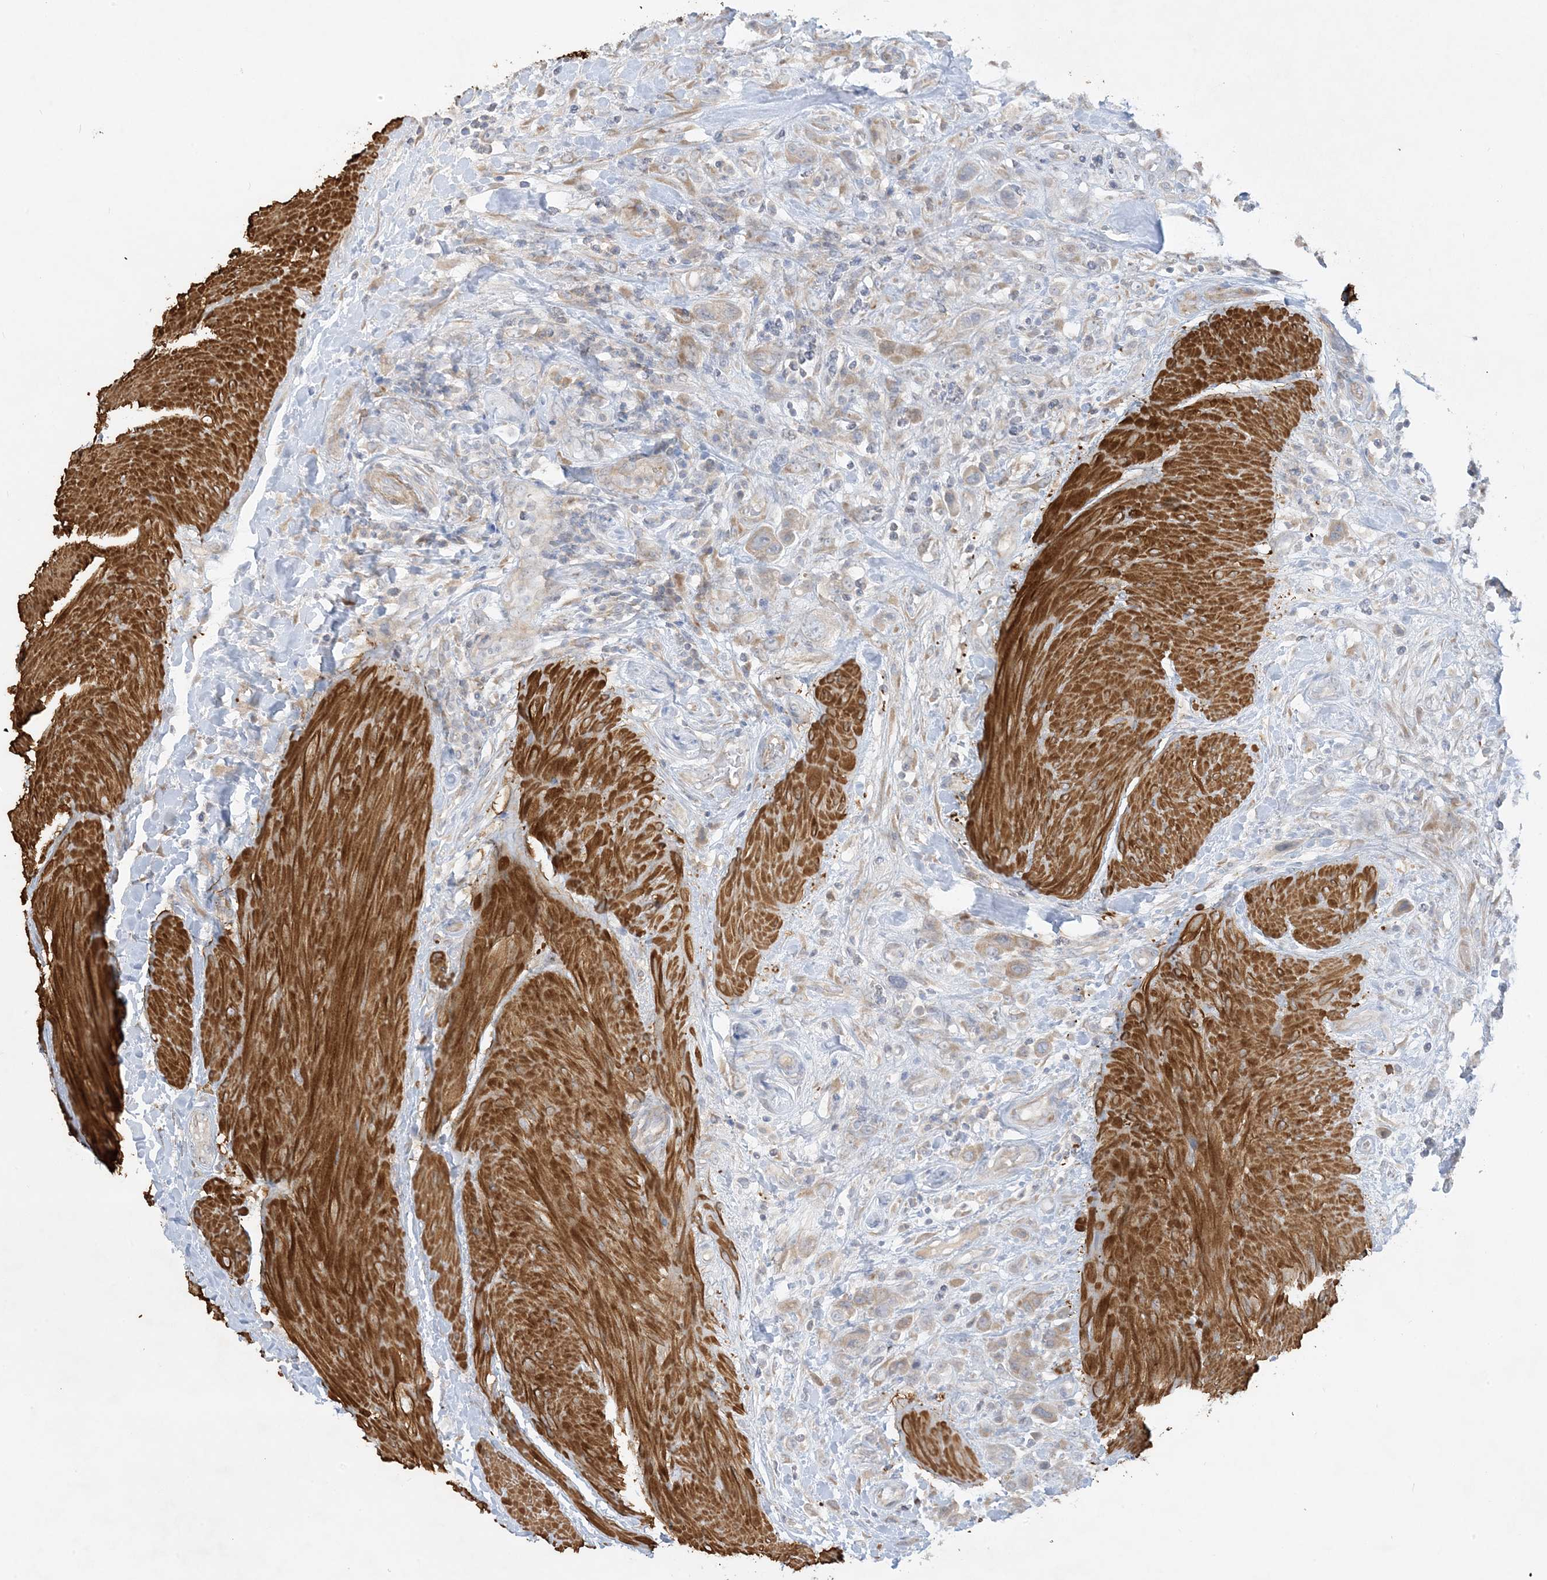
{"staining": {"intensity": "weak", "quantity": "25%-75%", "location": "cytoplasmic/membranous"}, "tissue": "urothelial cancer", "cell_type": "Tumor cells", "image_type": "cancer", "snomed": [{"axis": "morphology", "description": "Urothelial carcinoma, High grade"}, {"axis": "topography", "description": "Urinary bladder"}], "caption": "Urothelial cancer stained with a protein marker demonstrates weak staining in tumor cells.", "gene": "THADA", "patient": {"sex": "male", "age": 50}}